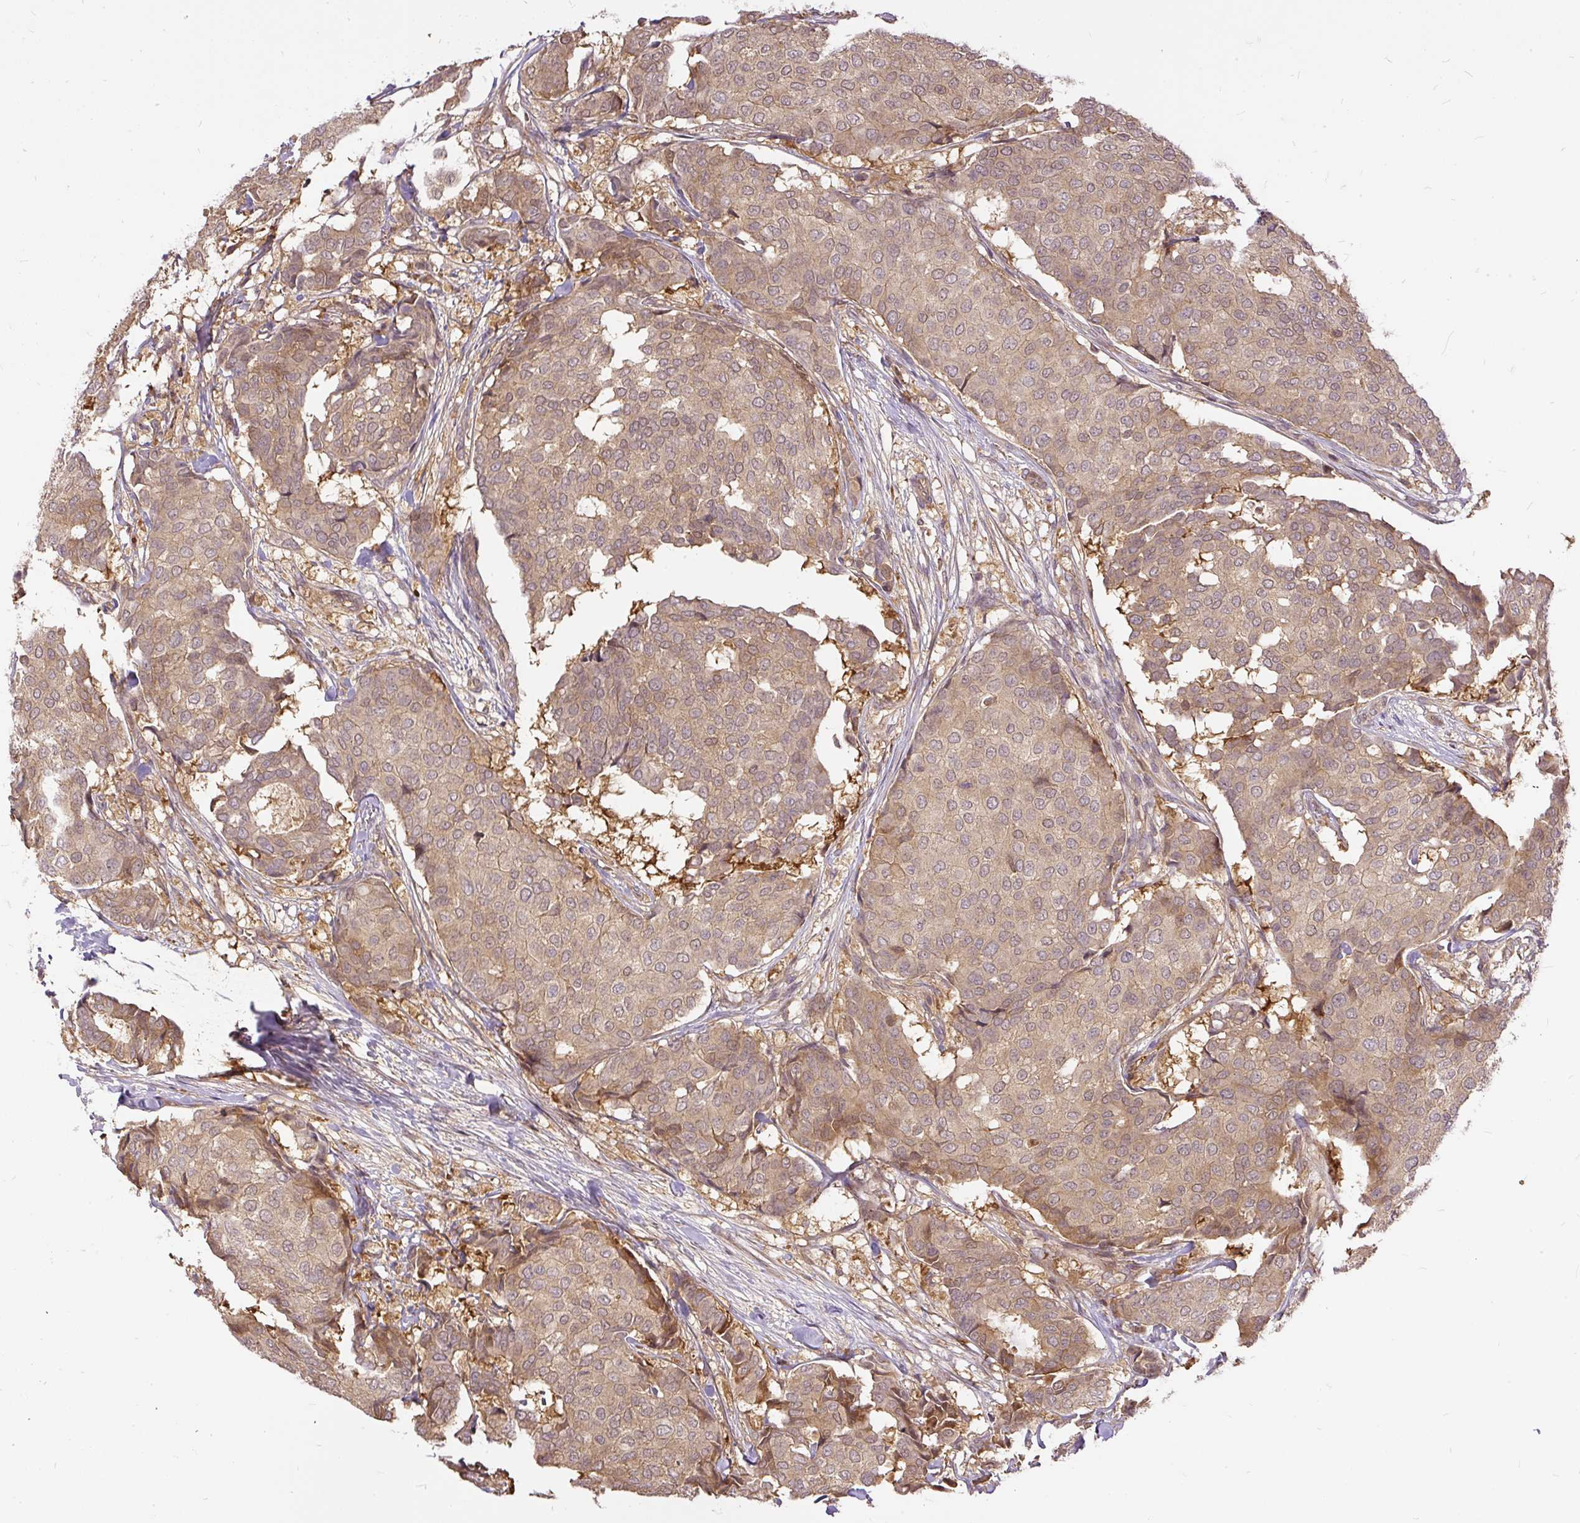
{"staining": {"intensity": "moderate", "quantity": ">75%", "location": "cytoplasmic/membranous"}, "tissue": "breast cancer", "cell_type": "Tumor cells", "image_type": "cancer", "snomed": [{"axis": "morphology", "description": "Duct carcinoma"}, {"axis": "topography", "description": "Breast"}], "caption": "Immunohistochemistry (IHC) image of infiltrating ductal carcinoma (breast) stained for a protein (brown), which reveals medium levels of moderate cytoplasmic/membranous expression in about >75% of tumor cells.", "gene": "AP5S1", "patient": {"sex": "female", "age": 75}}